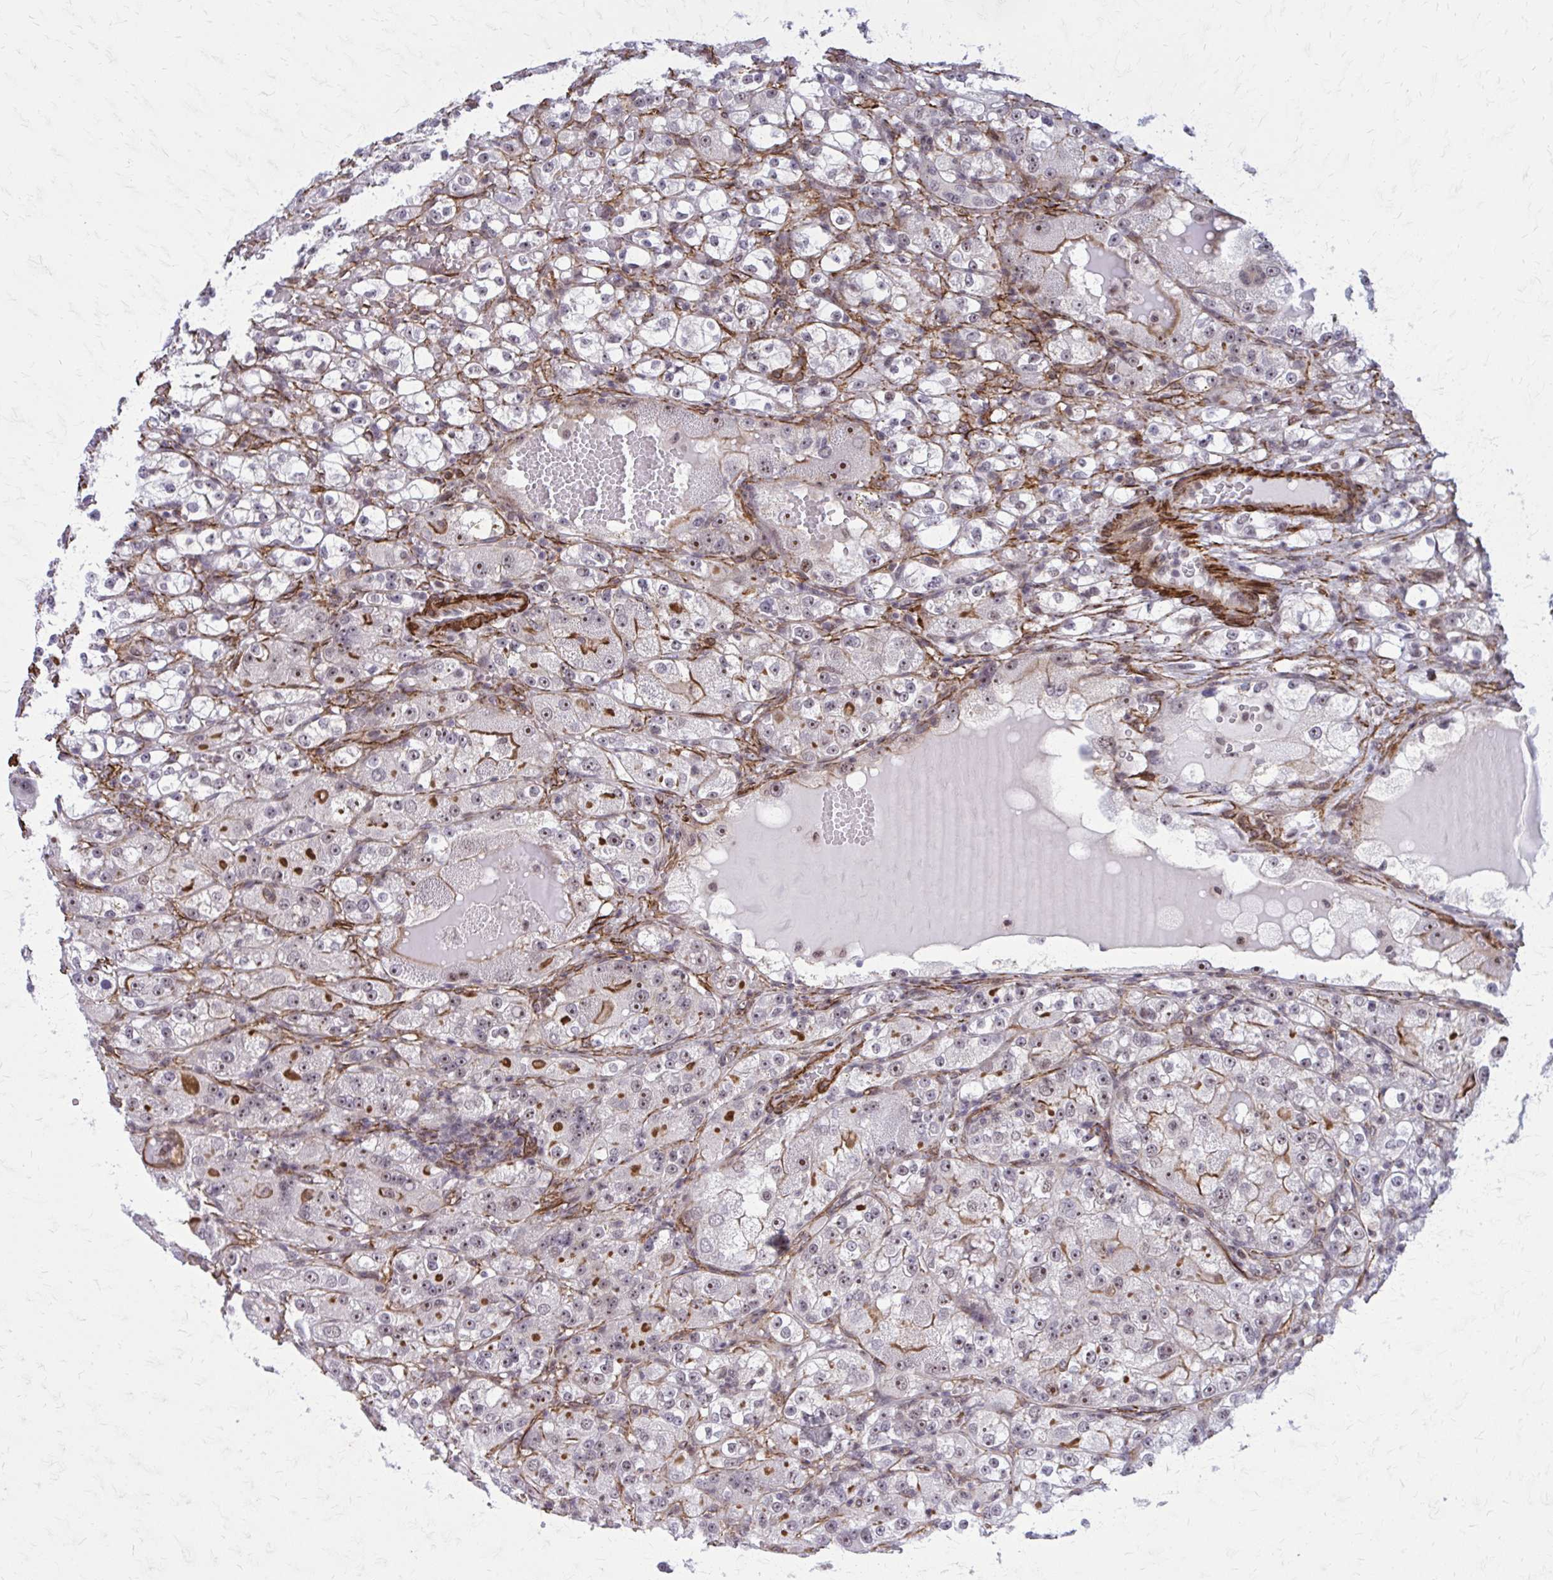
{"staining": {"intensity": "weak", "quantity": "<25%", "location": "nuclear"}, "tissue": "renal cancer", "cell_type": "Tumor cells", "image_type": "cancer", "snomed": [{"axis": "morphology", "description": "Normal tissue, NOS"}, {"axis": "morphology", "description": "Adenocarcinoma, NOS"}, {"axis": "topography", "description": "Kidney"}], "caption": "This is an immunohistochemistry (IHC) photomicrograph of human renal adenocarcinoma. There is no staining in tumor cells.", "gene": "NRBF2", "patient": {"sex": "male", "age": 61}}